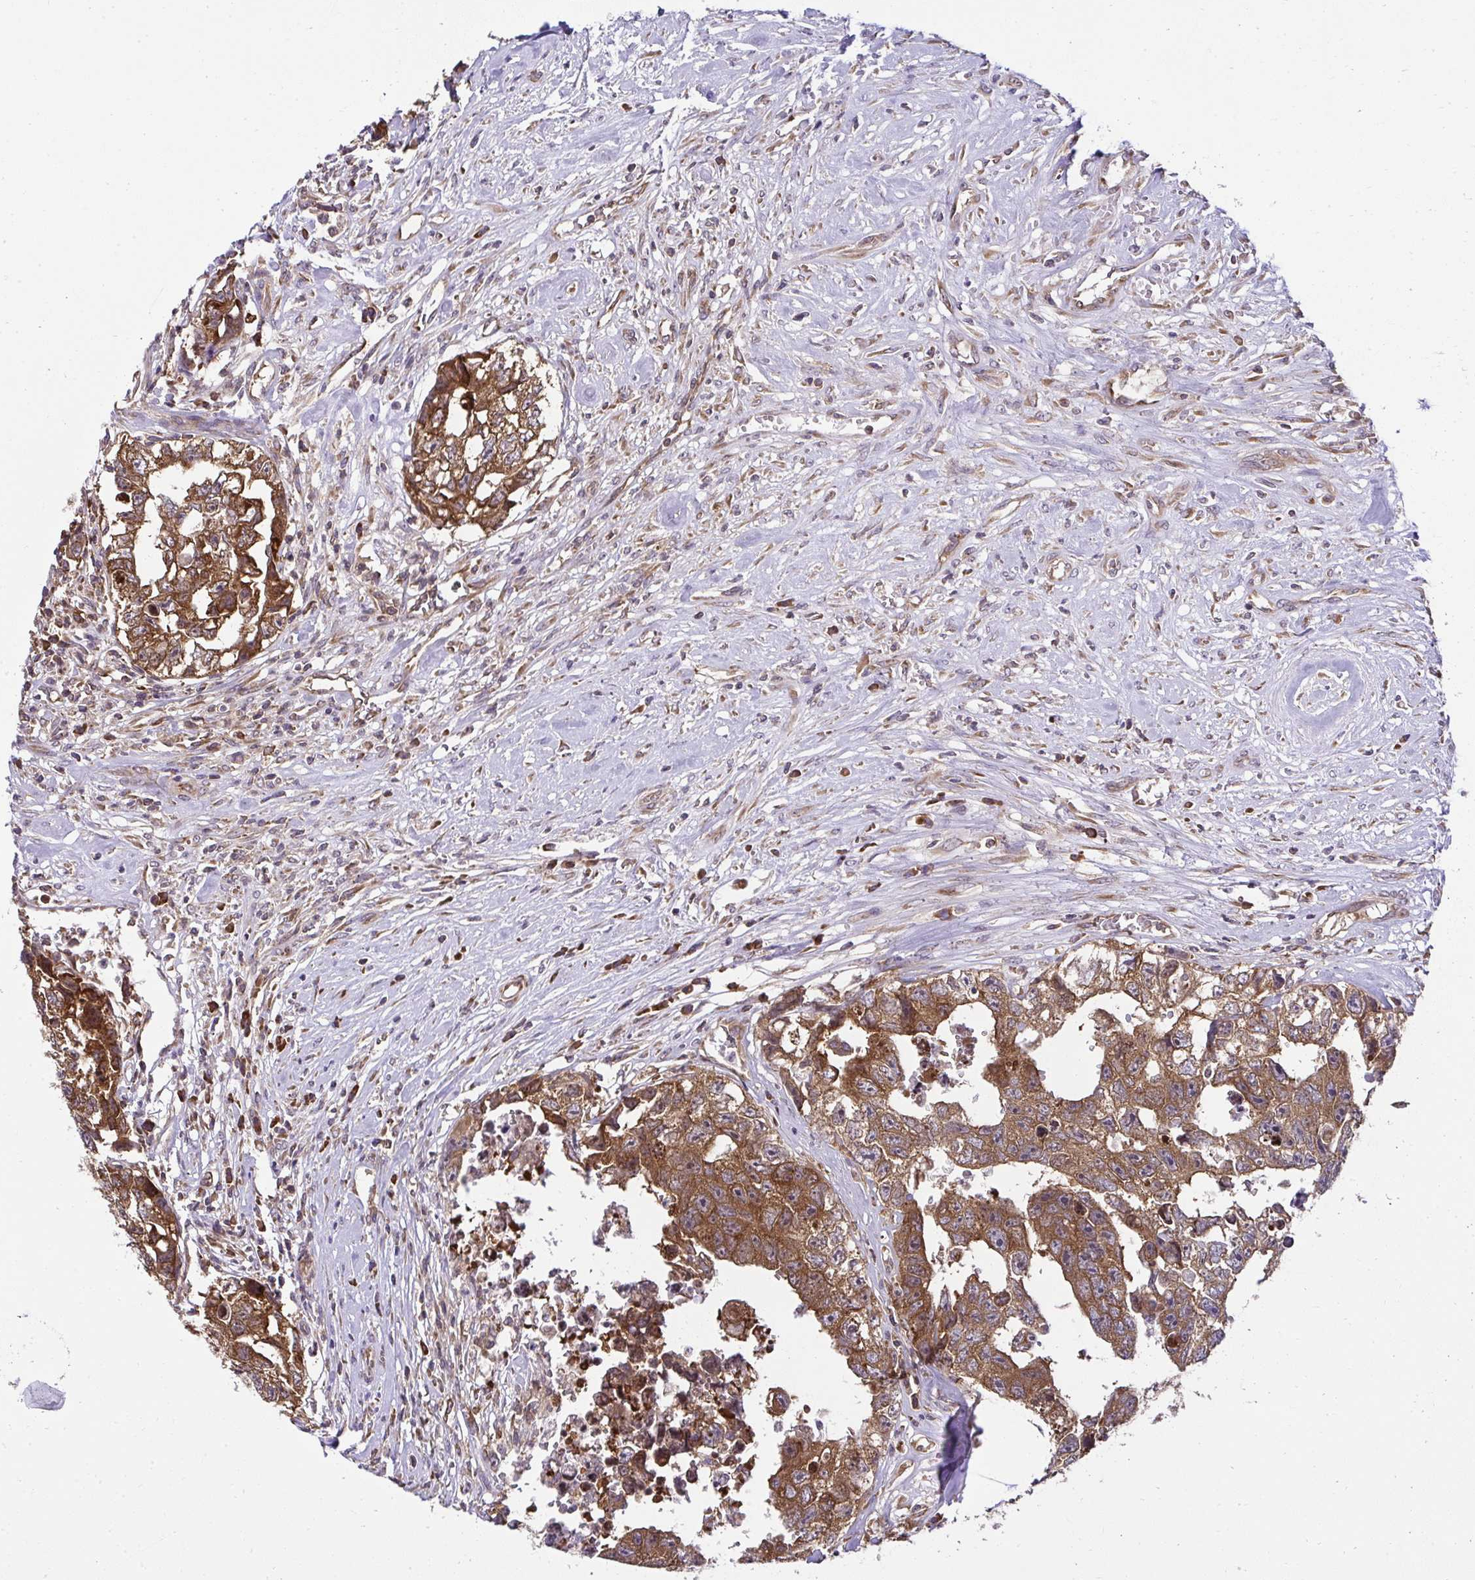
{"staining": {"intensity": "strong", "quantity": ">75%", "location": "cytoplasmic/membranous"}, "tissue": "testis cancer", "cell_type": "Tumor cells", "image_type": "cancer", "snomed": [{"axis": "morphology", "description": "Carcinoma, Embryonal, NOS"}, {"axis": "topography", "description": "Testis"}], "caption": "Immunohistochemical staining of testis embryonal carcinoma reveals strong cytoplasmic/membranous protein staining in about >75% of tumor cells. The protein of interest is shown in brown color, while the nuclei are stained blue.", "gene": "RPS7", "patient": {"sex": "male", "age": 22}}